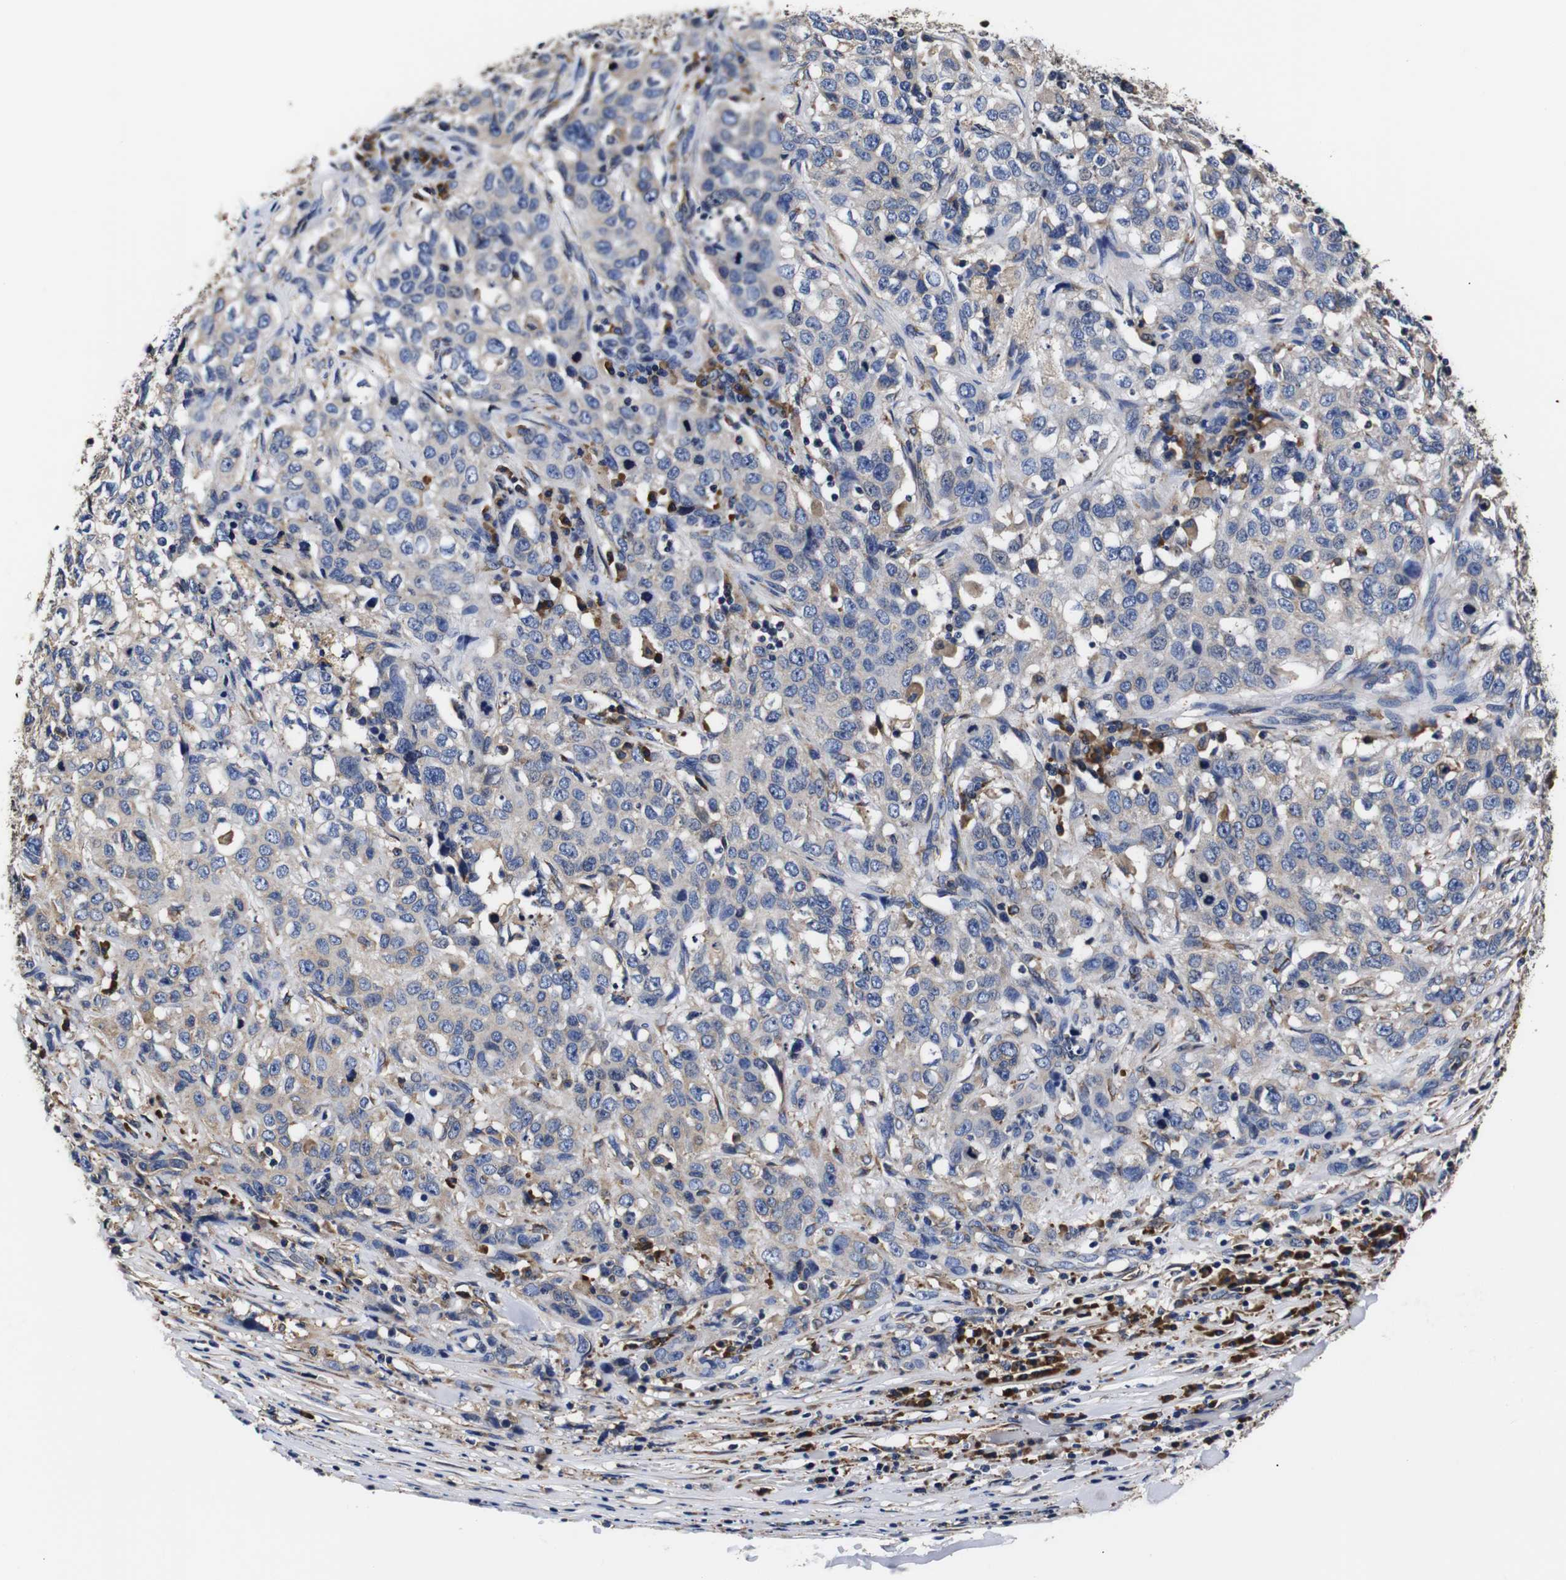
{"staining": {"intensity": "negative", "quantity": "none", "location": "none"}, "tissue": "stomach cancer", "cell_type": "Tumor cells", "image_type": "cancer", "snomed": [{"axis": "morphology", "description": "Adenocarcinoma, NOS"}, {"axis": "topography", "description": "Stomach"}], "caption": "Tumor cells show no significant protein expression in stomach cancer.", "gene": "PPIB", "patient": {"sex": "male", "age": 48}}